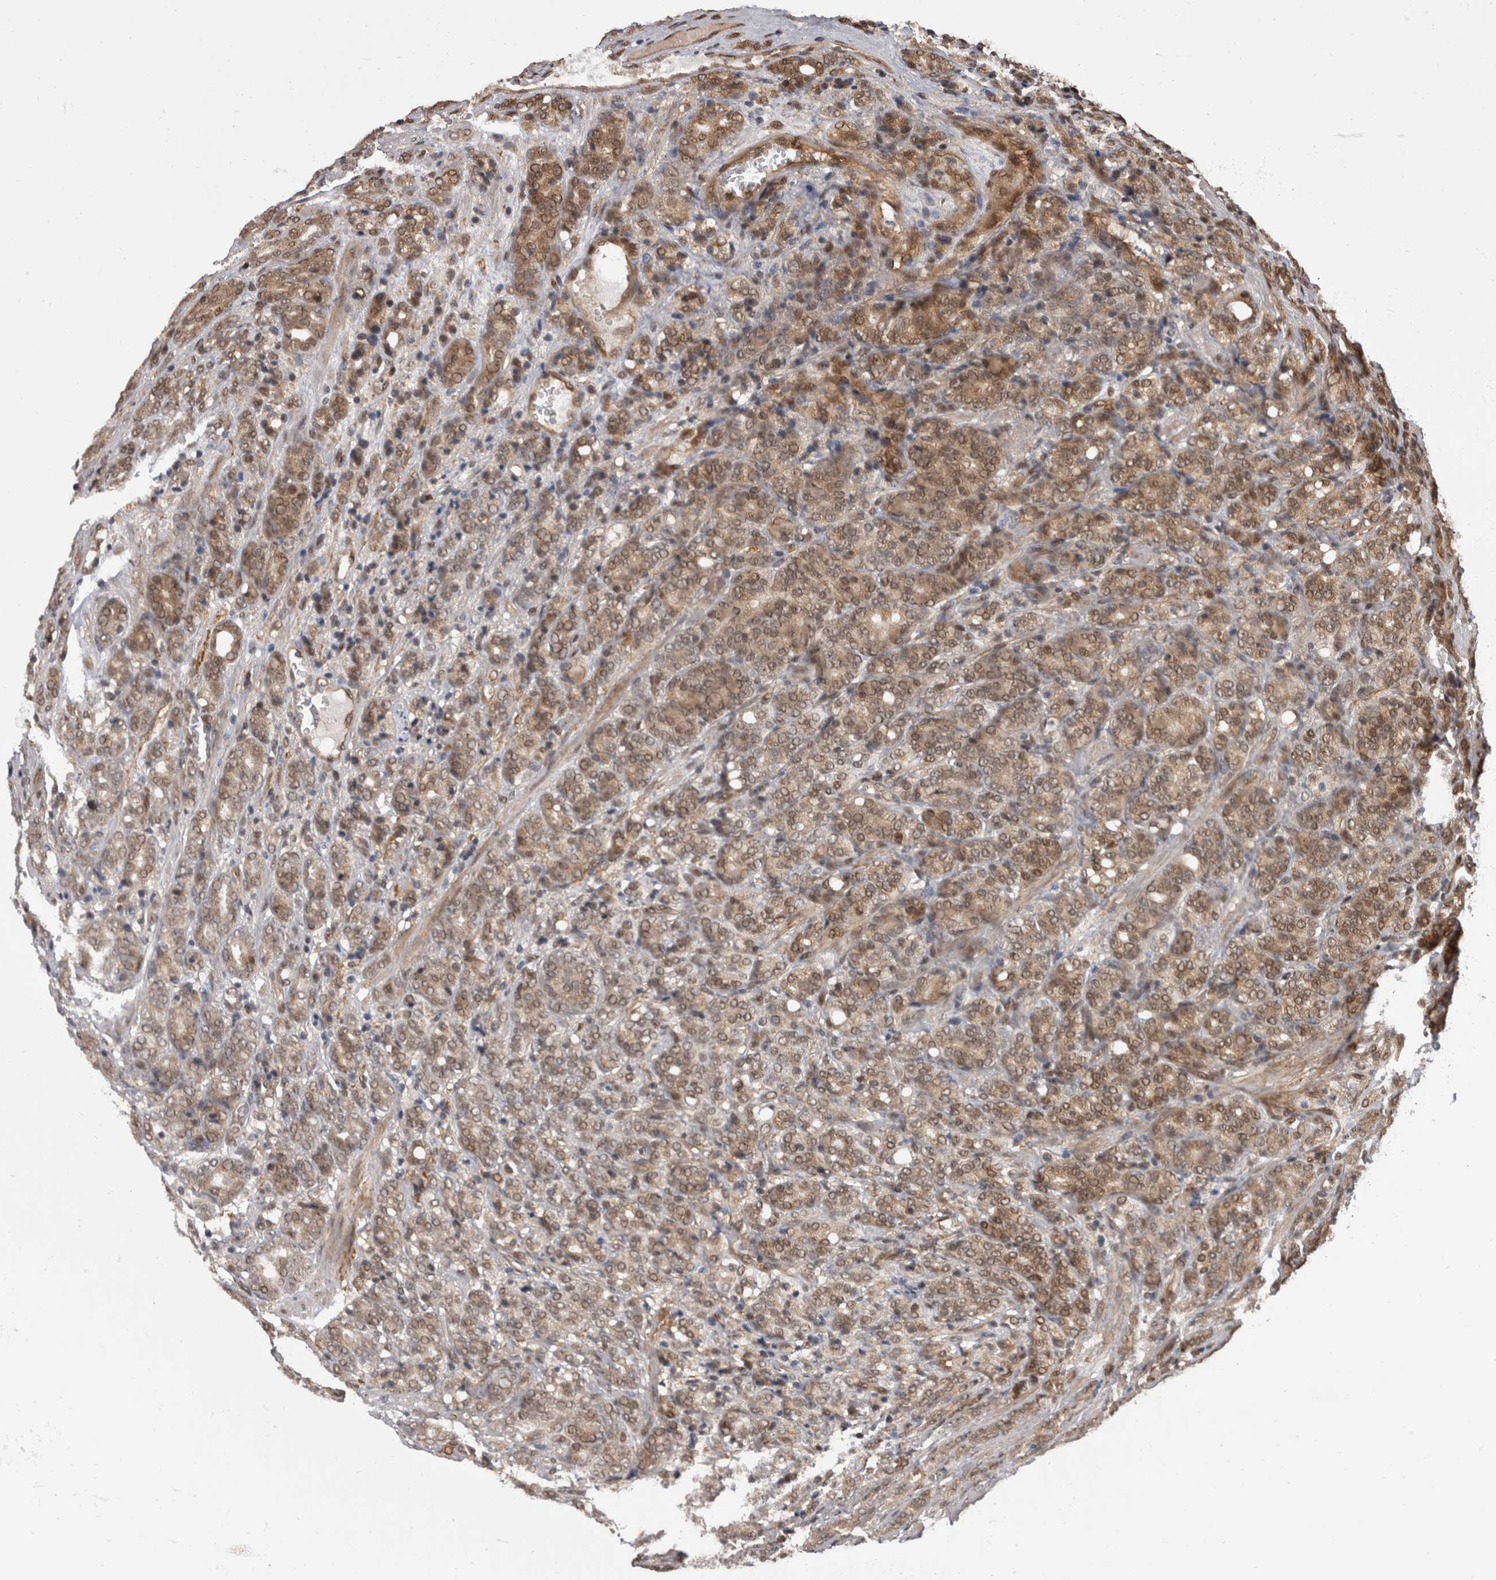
{"staining": {"intensity": "moderate", "quantity": ">75%", "location": "cytoplasmic/membranous,nuclear"}, "tissue": "prostate cancer", "cell_type": "Tumor cells", "image_type": "cancer", "snomed": [{"axis": "morphology", "description": "Adenocarcinoma, High grade"}, {"axis": "topography", "description": "Prostate"}], "caption": "Human prostate high-grade adenocarcinoma stained with a brown dye displays moderate cytoplasmic/membranous and nuclear positive positivity in approximately >75% of tumor cells.", "gene": "AKT3", "patient": {"sex": "male", "age": 62}}